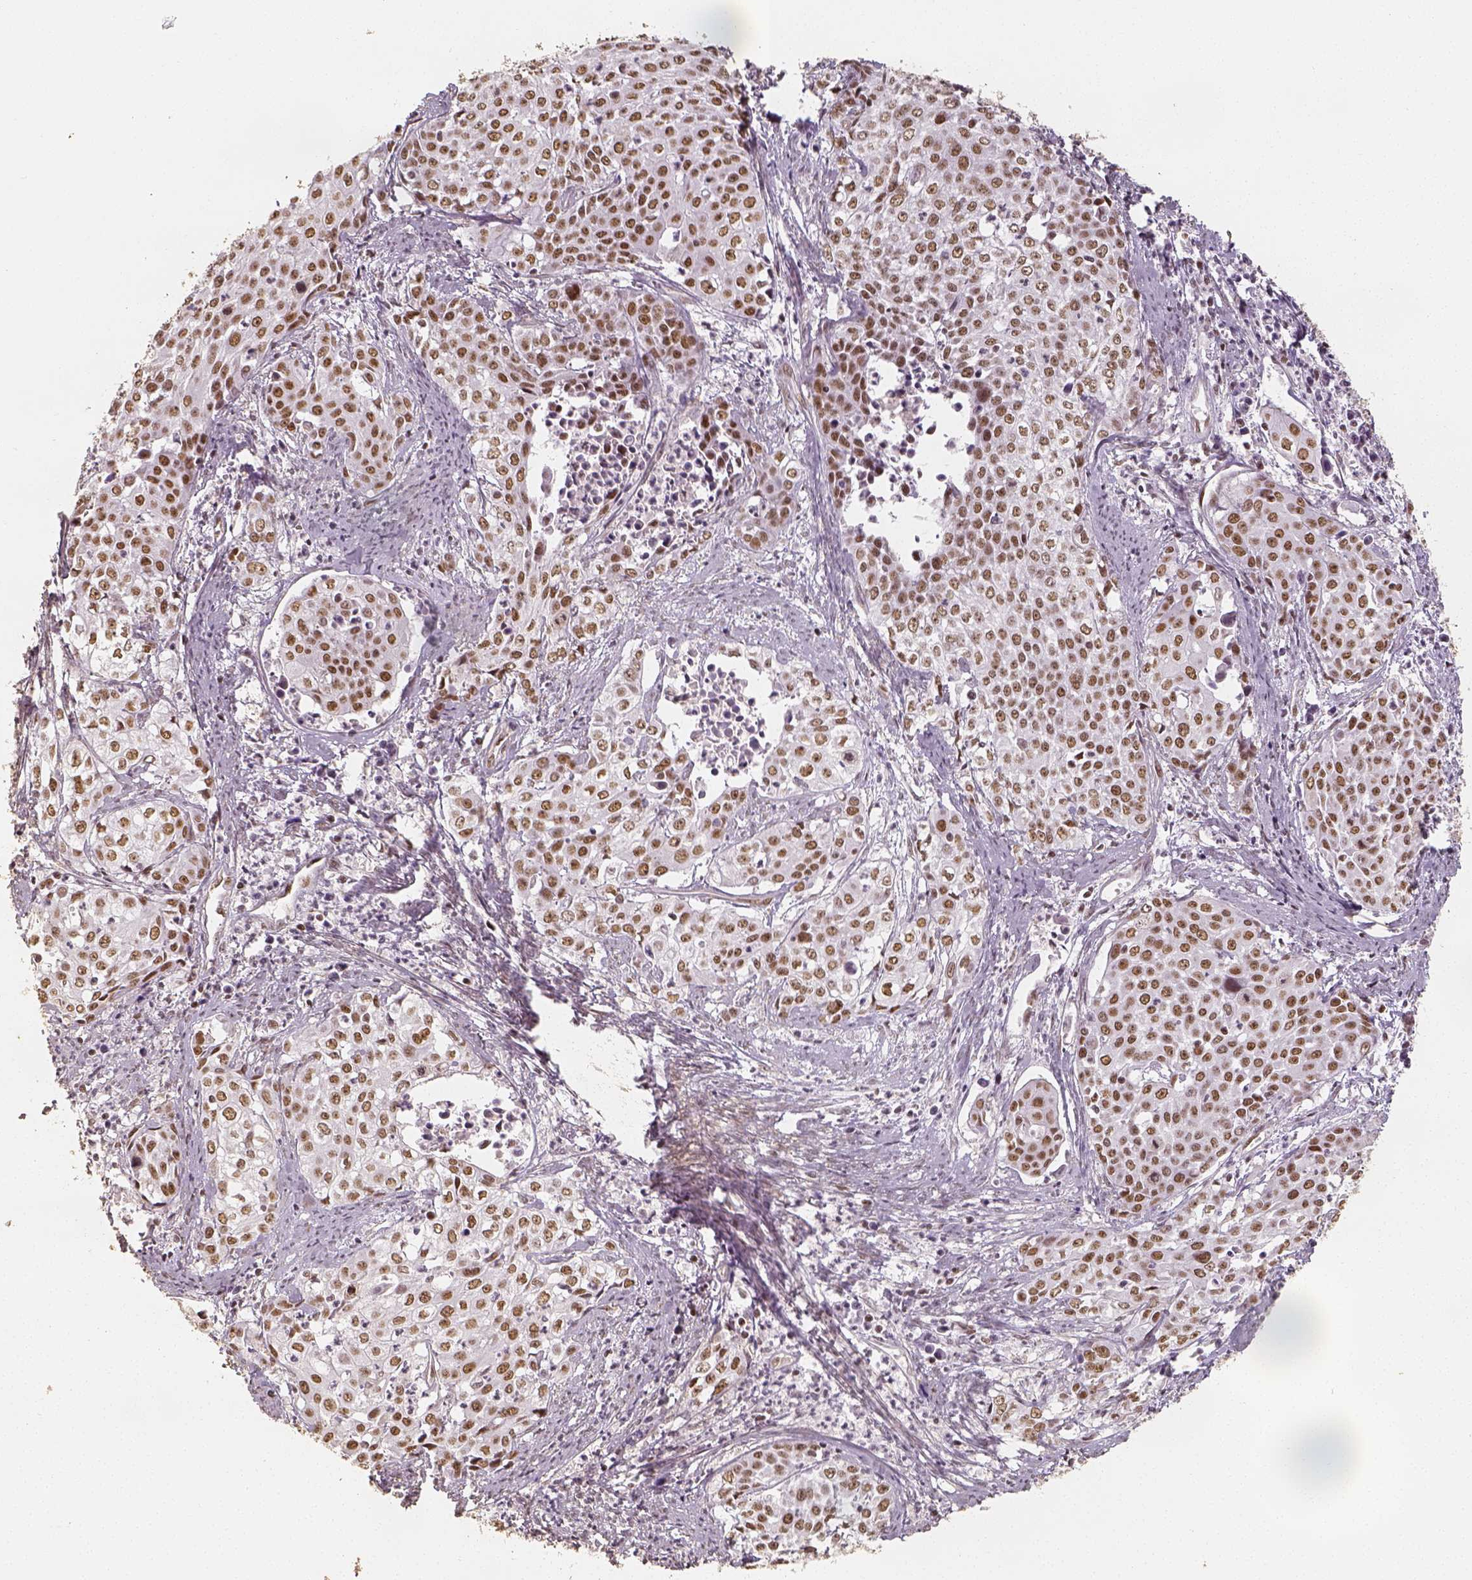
{"staining": {"intensity": "moderate", "quantity": ">75%", "location": "nuclear"}, "tissue": "cervical cancer", "cell_type": "Tumor cells", "image_type": "cancer", "snomed": [{"axis": "morphology", "description": "Squamous cell carcinoma, NOS"}, {"axis": "topography", "description": "Cervix"}], "caption": "Human squamous cell carcinoma (cervical) stained for a protein (brown) reveals moderate nuclear positive staining in about >75% of tumor cells.", "gene": "HDAC1", "patient": {"sex": "female", "age": 39}}